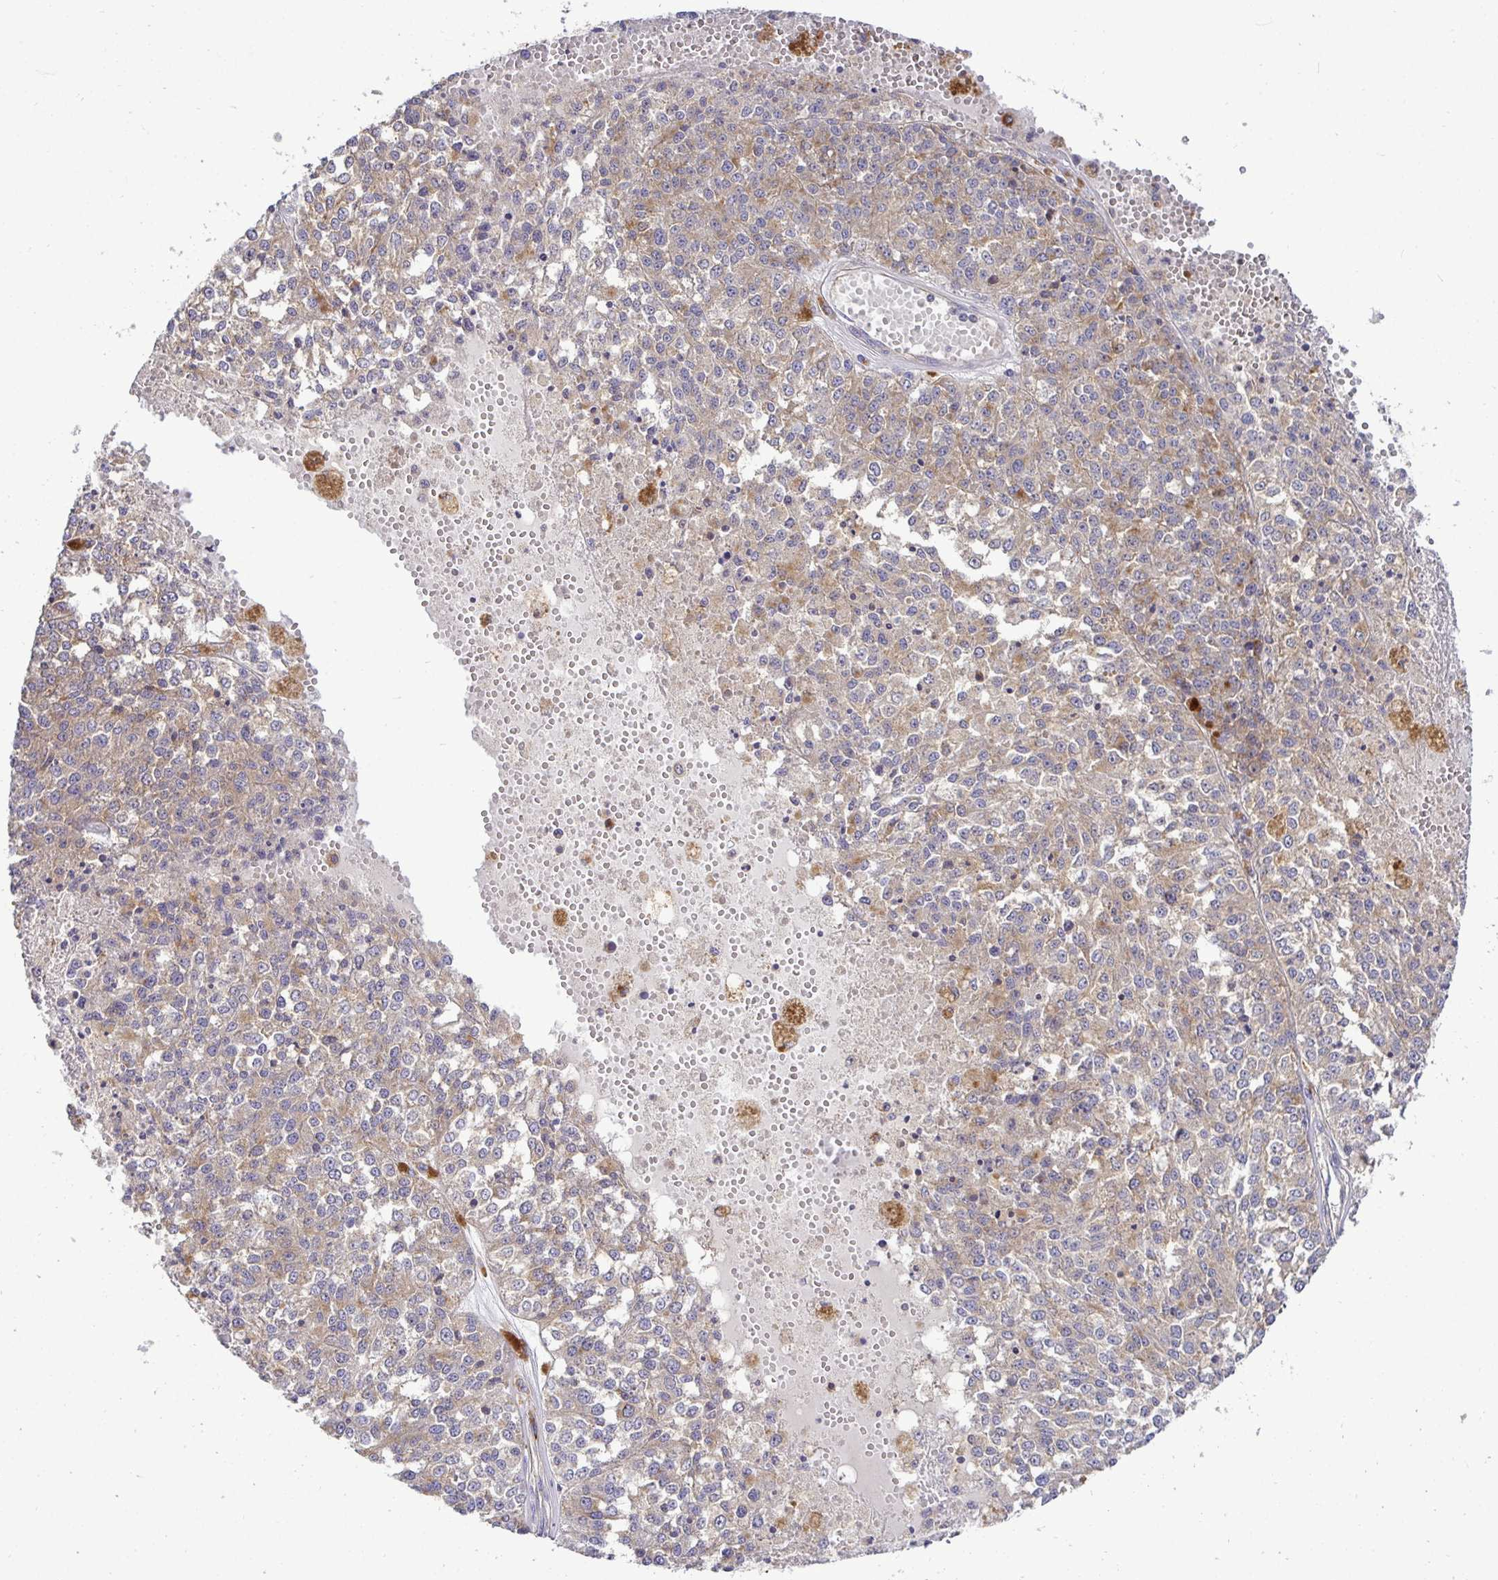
{"staining": {"intensity": "weak", "quantity": ">75%", "location": "cytoplasmic/membranous"}, "tissue": "melanoma", "cell_type": "Tumor cells", "image_type": "cancer", "snomed": [{"axis": "morphology", "description": "Malignant melanoma, Metastatic site"}, {"axis": "topography", "description": "Lymph node"}], "caption": "Immunohistochemistry (DAB (3,3'-diaminobenzidine)) staining of malignant melanoma (metastatic site) shows weak cytoplasmic/membranous protein expression in about >75% of tumor cells. (brown staining indicates protein expression, while blue staining denotes nuclei).", "gene": "ATP6V1F", "patient": {"sex": "female", "age": 64}}